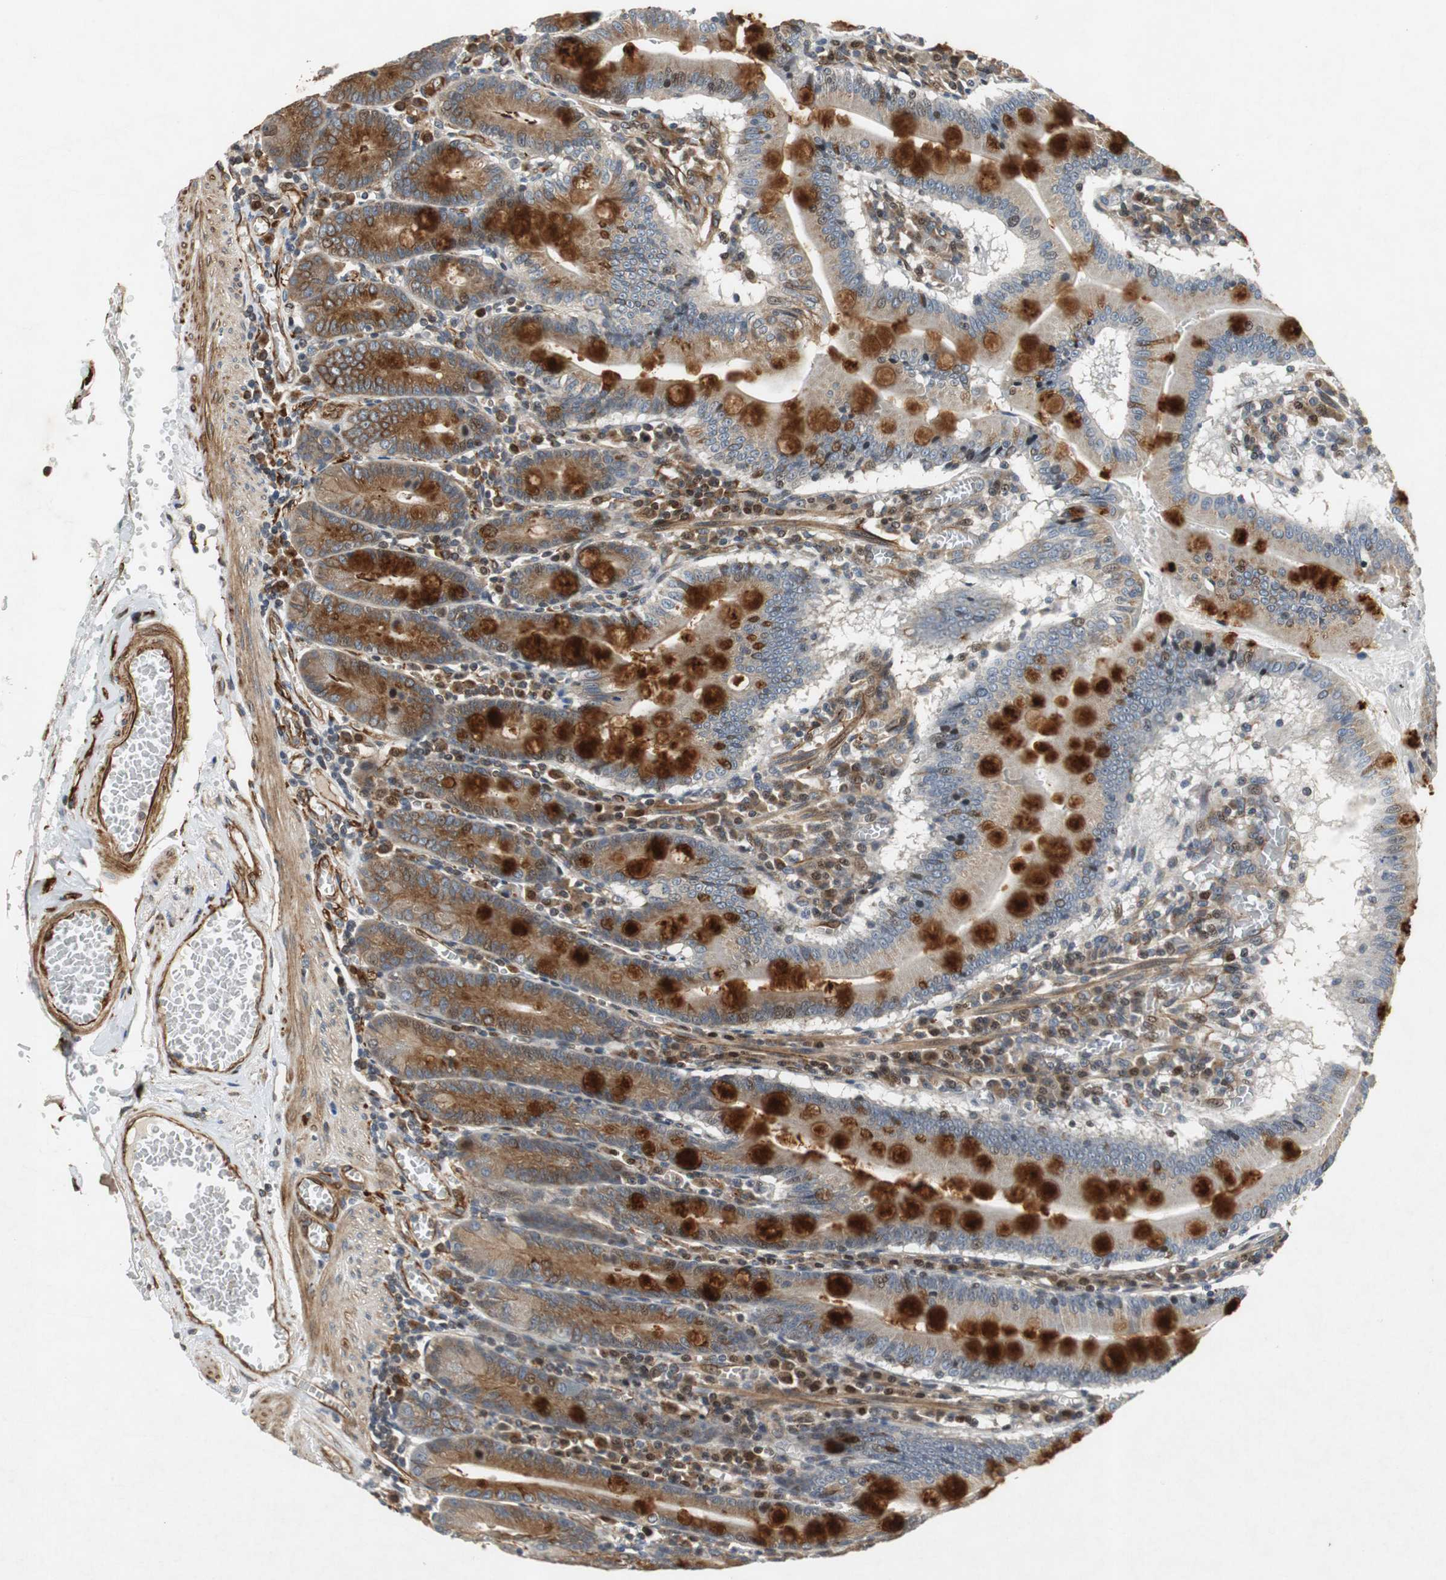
{"staining": {"intensity": "strong", "quantity": ">75%", "location": "cytoplasmic/membranous"}, "tissue": "small intestine", "cell_type": "Glandular cells", "image_type": "normal", "snomed": [{"axis": "morphology", "description": "Normal tissue, NOS"}, {"axis": "topography", "description": "Small intestine"}], "caption": "Brown immunohistochemical staining in normal human small intestine displays strong cytoplasmic/membranous expression in about >75% of glandular cells.", "gene": "TUBA4A", "patient": {"sex": "male", "age": 71}}